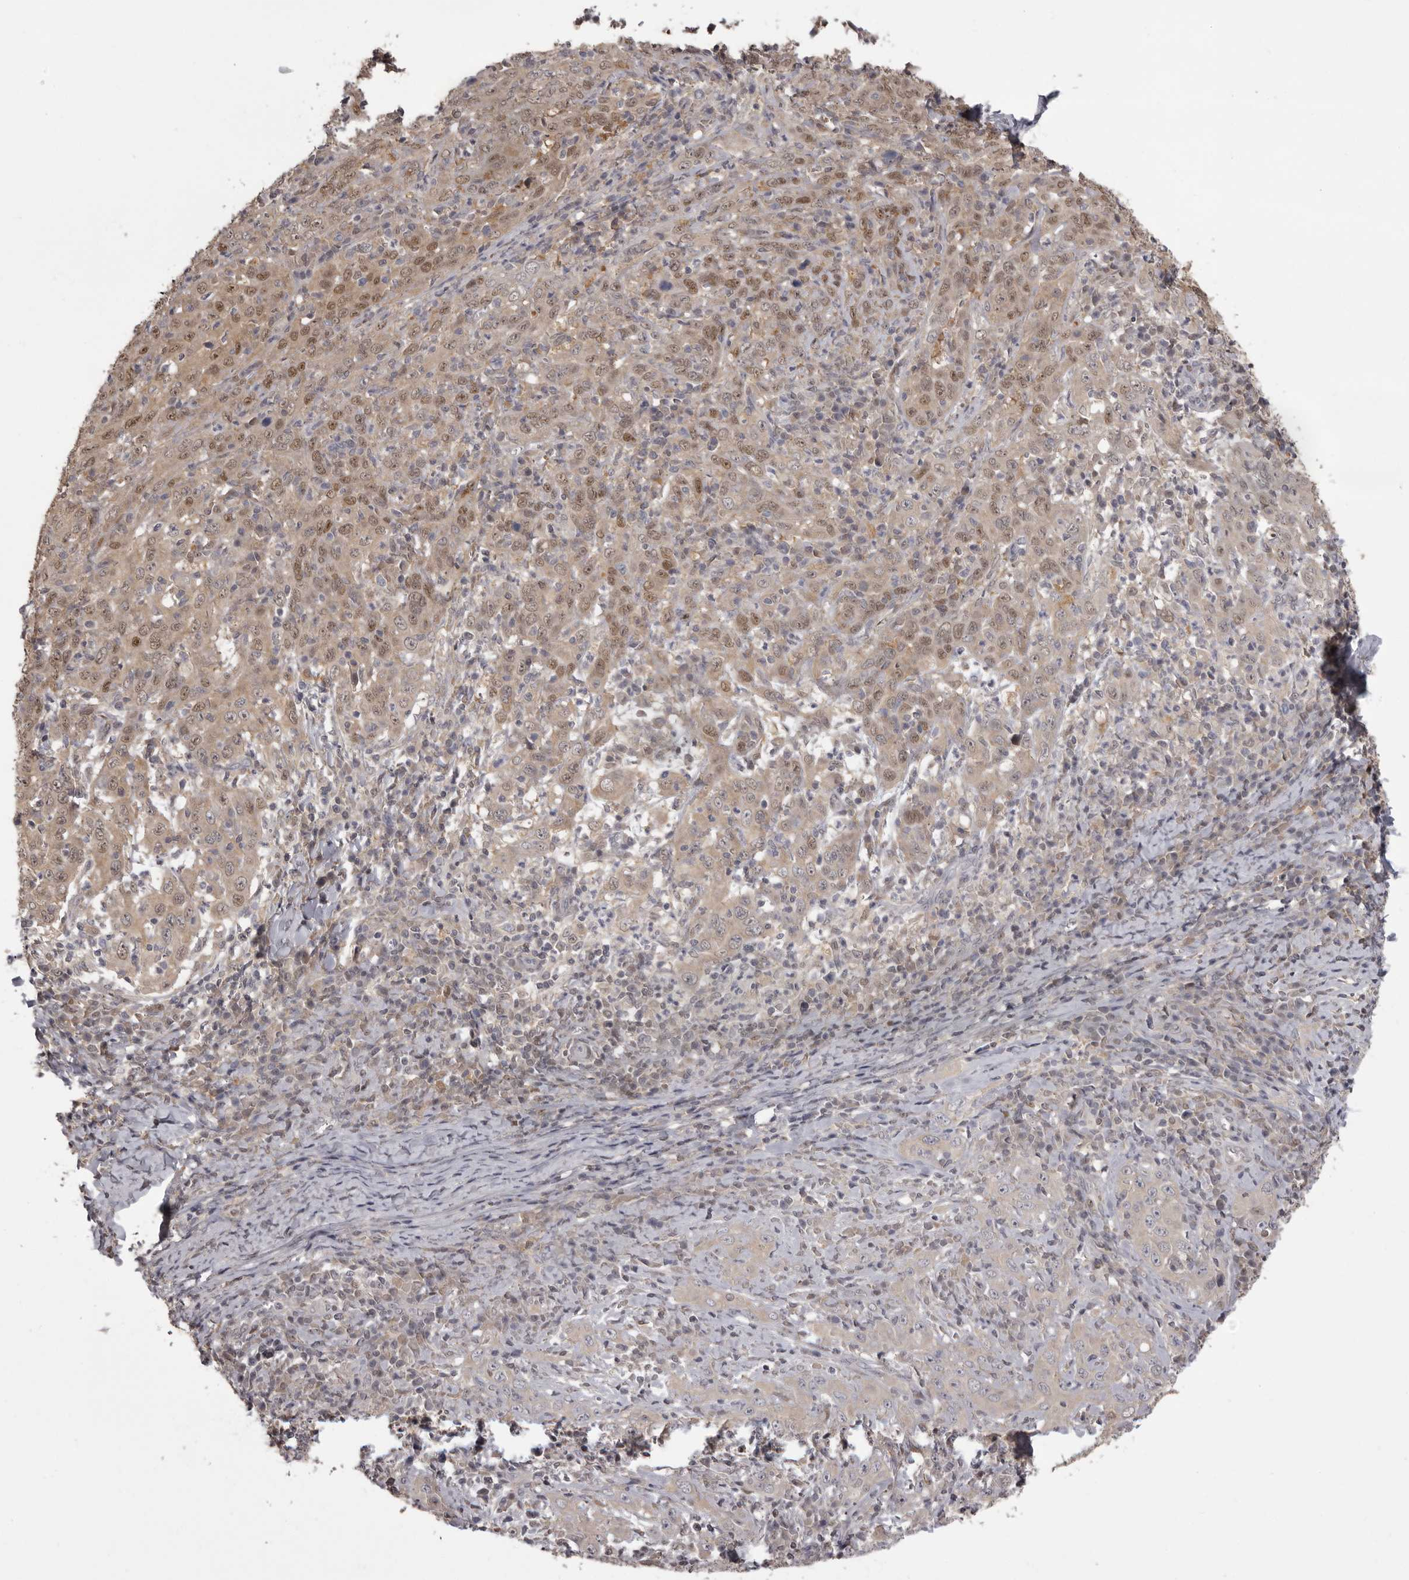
{"staining": {"intensity": "moderate", "quantity": ">75%", "location": "cytoplasmic/membranous,nuclear"}, "tissue": "cervical cancer", "cell_type": "Tumor cells", "image_type": "cancer", "snomed": [{"axis": "morphology", "description": "Squamous cell carcinoma, NOS"}, {"axis": "topography", "description": "Cervix"}], "caption": "This is an image of immunohistochemistry staining of squamous cell carcinoma (cervical), which shows moderate staining in the cytoplasmic/membranous and nuclear of tumor cells.", "gene": "MDH1", "patient": {"sex": "female", "age": 46}}